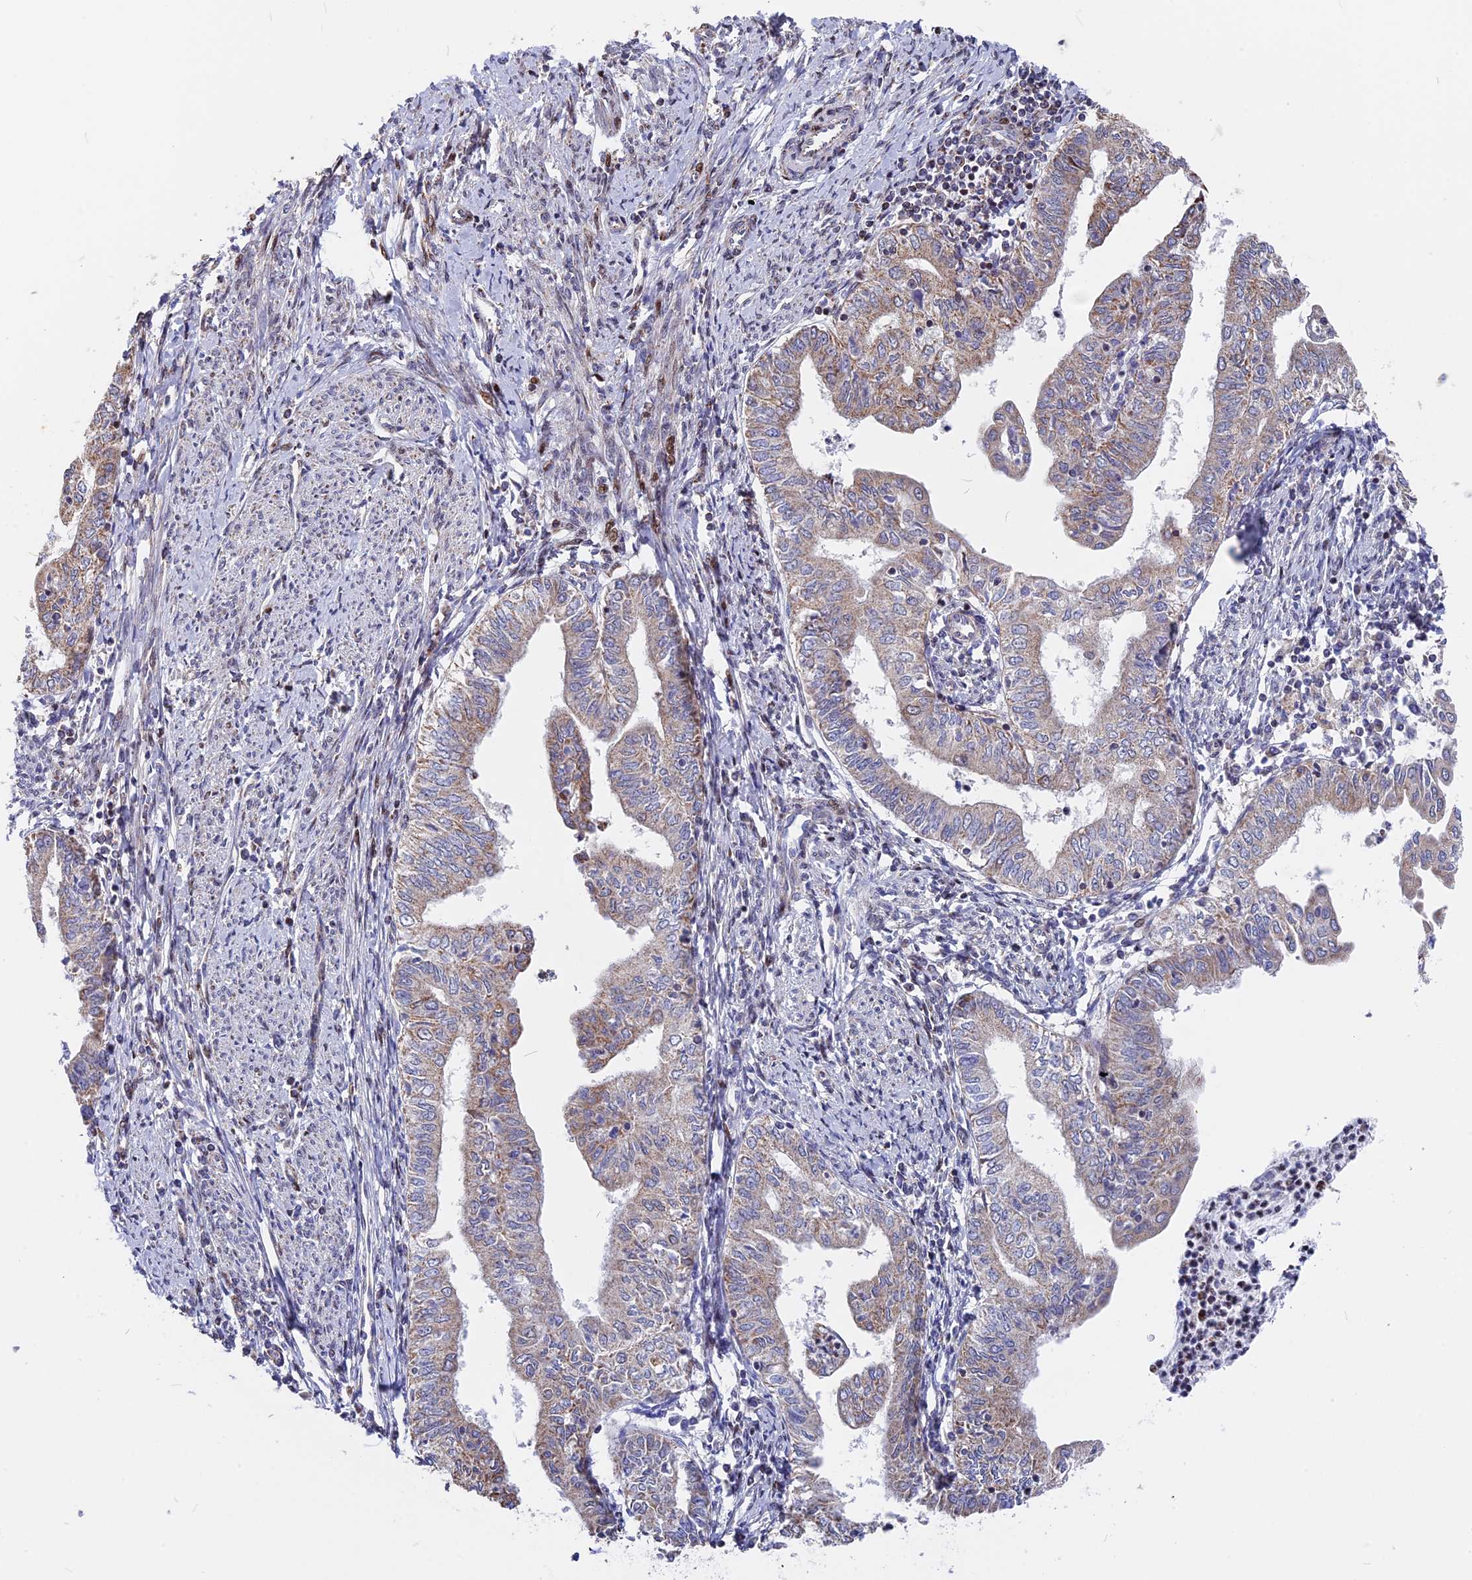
{"staining": {"intensity": "weak", "quantity": ">75%", "location": "cytoplasmic/membranous"}, "tissue": "endometrial cancer", "cell_type": "Tumor cells", "image_type": "cancer", "snomed": [{"axis": "morphology", "description": "Adenocarcinoma, NOS"}, {"axis": "topography", "description": "Endometrium"}], "caption": "Tumor cells exhibit low levels of weak cytoplasmic/membranous expression in approximately >75% of cells in human endometrial adenocarcinoma. The staining was performed using DAB, with brown indicating positive protein expression. Nuclei are stained blue with hematoxylin.", "gene": "FAM174C", "patient": {"sex": "female", "age": 66}}